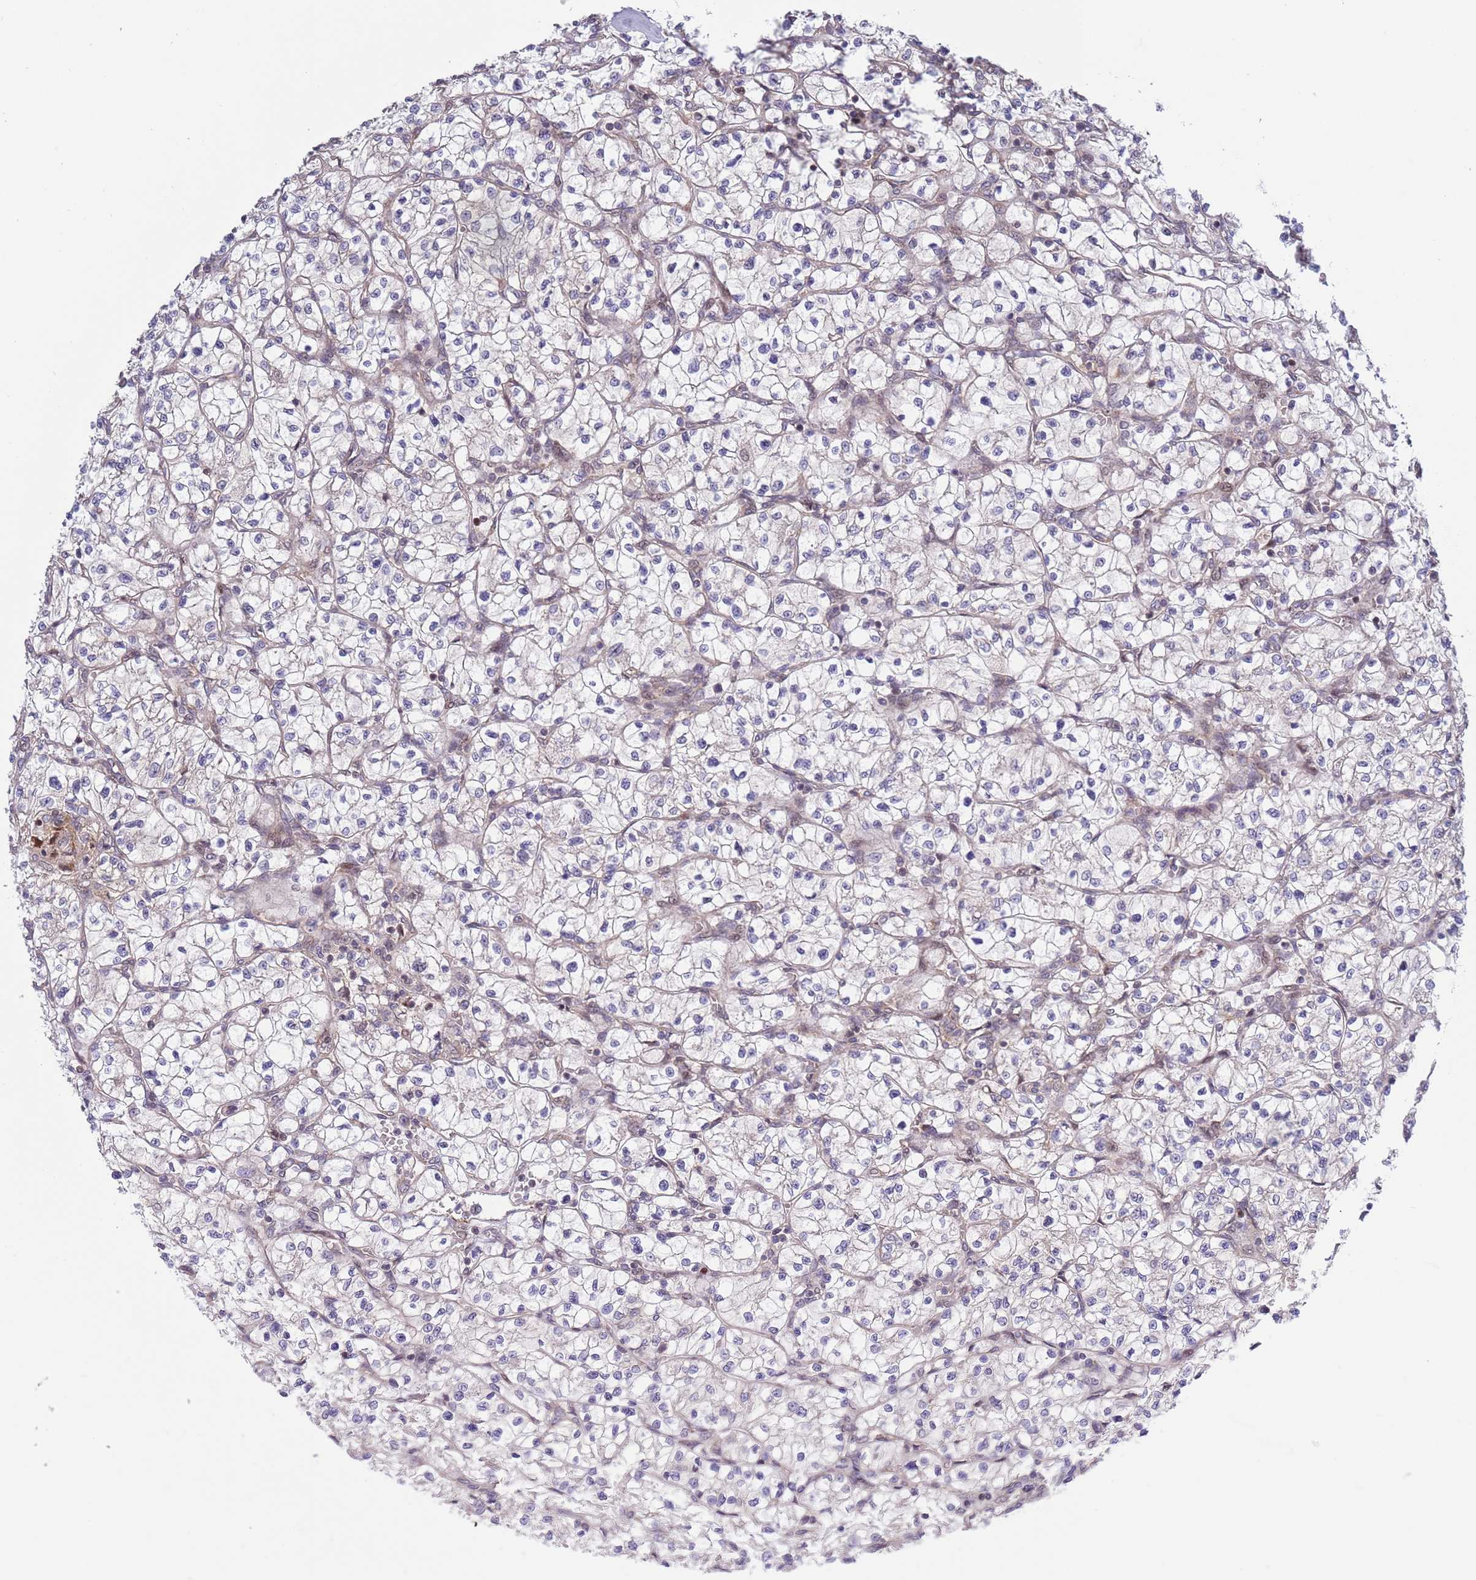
{"staining": {"intensity": "negative", "quantity": "none", "location": "none"}, "tissue": "renal cancer", "cell_type": "Tumor cells", "image_type": "cancer", "snomed": [{"axis": "morphology", "description": "Adenocarcinoma, NOS"}, {"axis": "topography", "description": "Kidney"}], "caption": "DAB immunohistochemical staining of human renal cancer (adenocarcinoma) shows no significant expression in tumor cells.", "gene": "TBX10", "patient": {"sex": "female", "age": 64}}